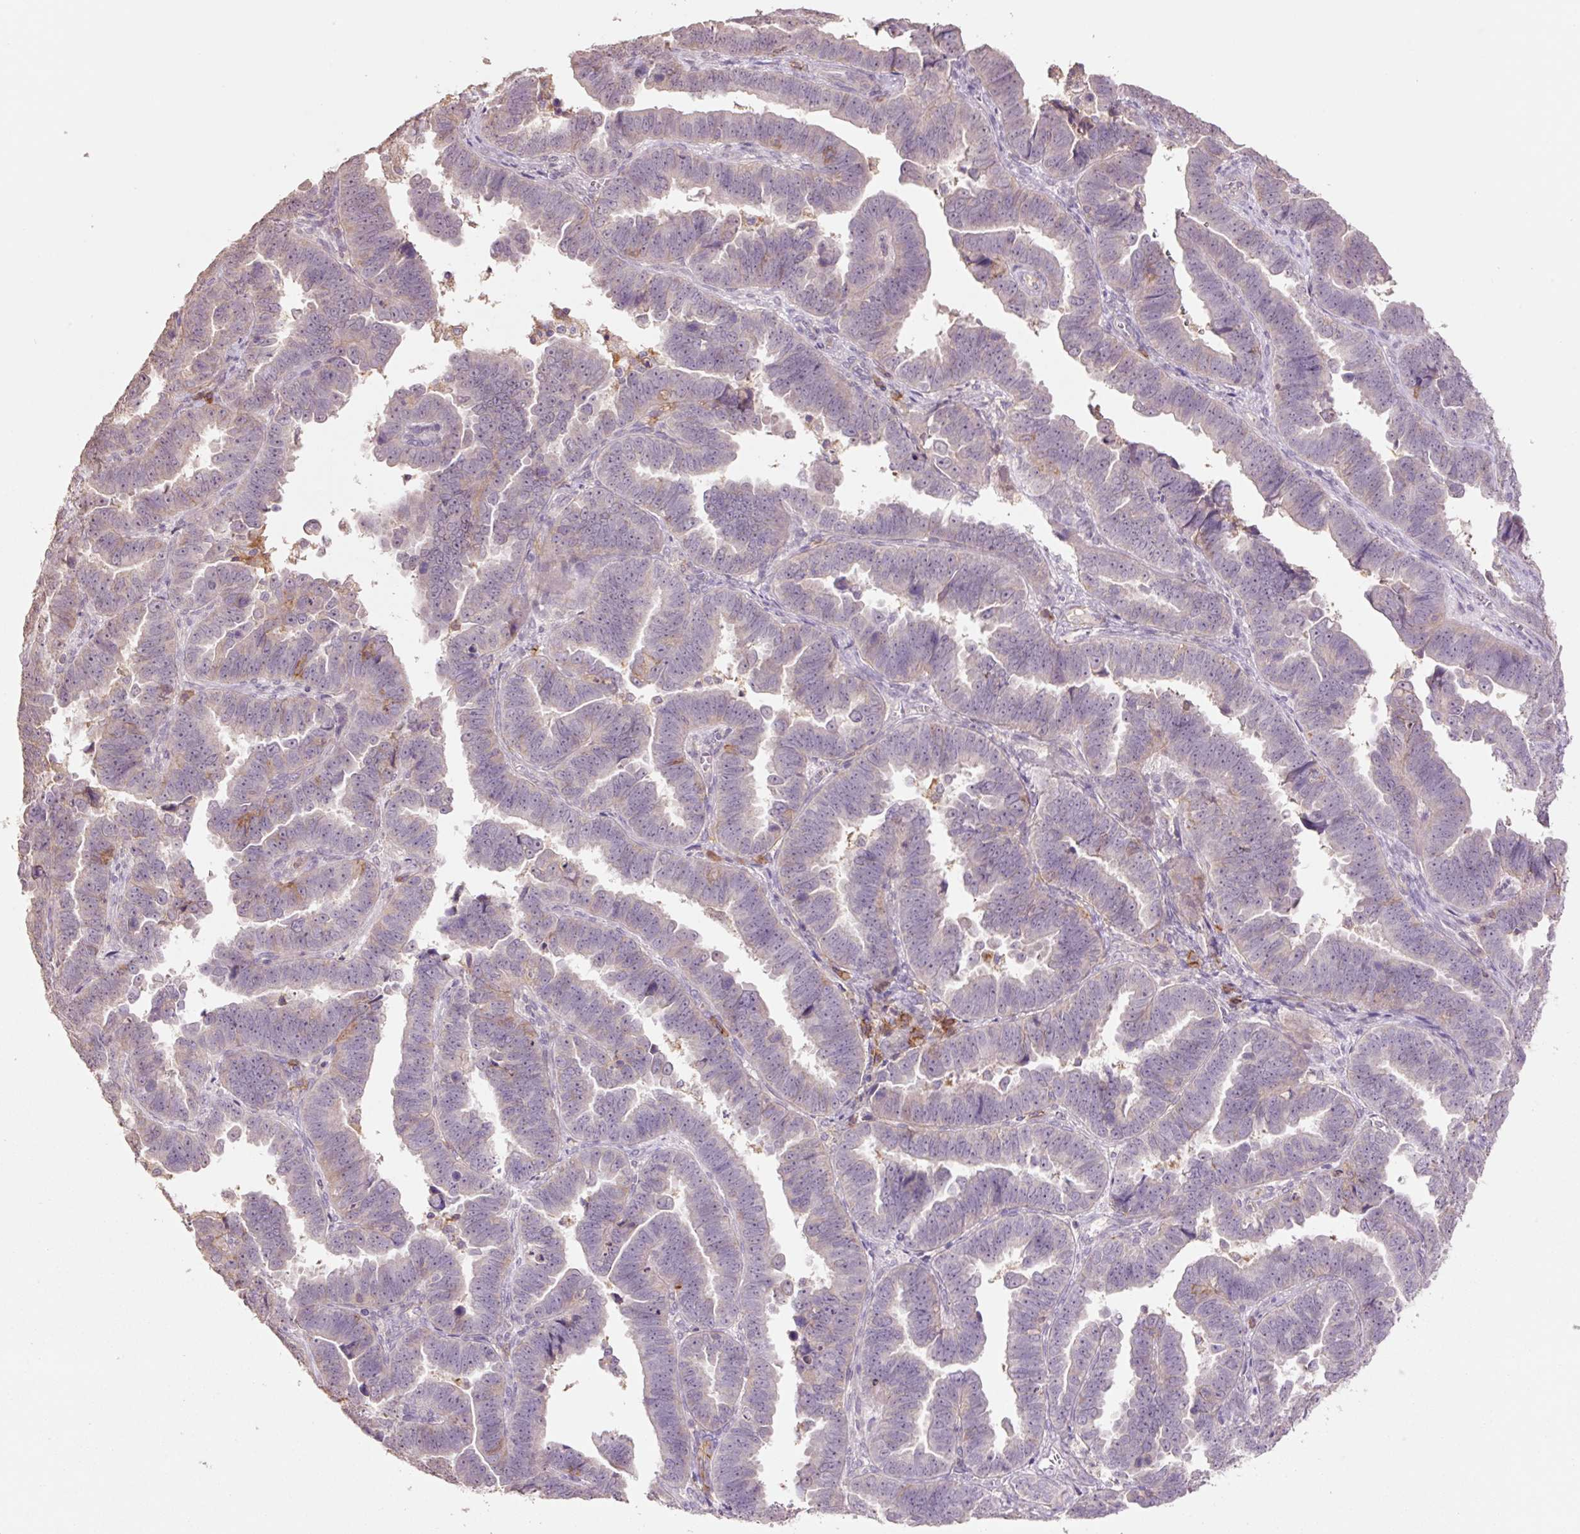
{"staining": {"intensity": "weak", "quantity": "<25%", "location": "nuclear"}, "tissue": "endometrial cancer", "cell_type": "Tumor cells", "image_type": "cancer", "snomed": [{"axis": "morphology", "description": "Adenocarcinoma, NOS"}, {"axis": "topography", "description": "Endometrium"}], "caption": "Protein analysis of endometrial cancer (adenocarcinoma) reveals no significant positivity in tumor cells.", "gene": "SLC1A4", "patient": {"sex": "female", "age": 75}}